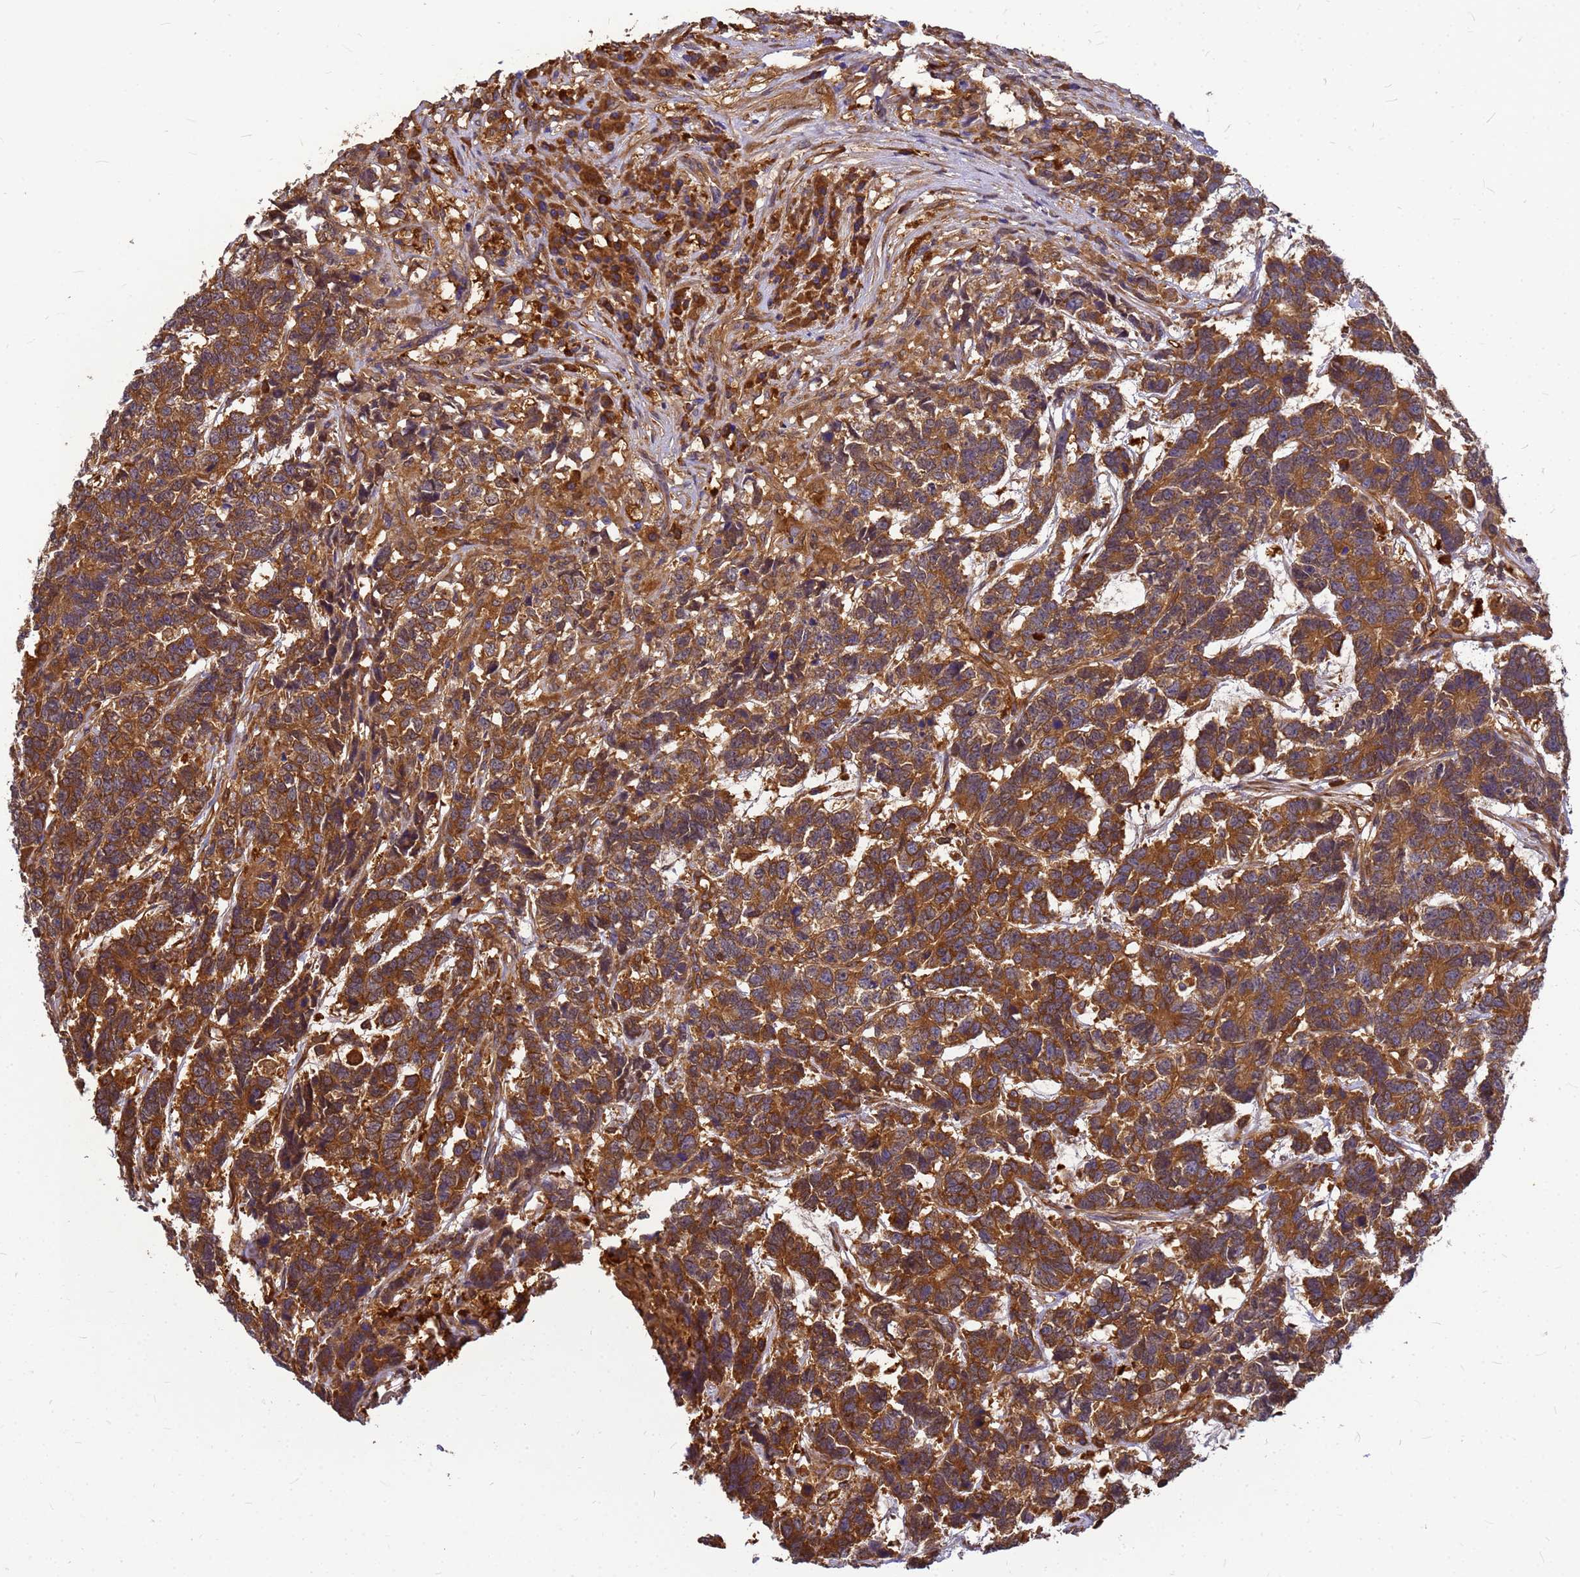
{"staining": {"intensity": "strong", "quantity": ">75%", "location": "cytoplasmic/membranous"}, "tissue": "testis cancer", "cell_type": "Tumor cells", "image_type": "cancer", "snomed": [{"axis": "morphology", "description": "Carcinoma, Embryonal, NOS"}, {"axis": "topography", "description": "Testis"}], "caption": "IHC (DAB) staining of human testis embryonal carcinoma reveals strong cytoplasmic/membranous protein expression in about >75% of tumor cells.", "gene": "GID4", "patient": {"sex": "male", "age": 26}}